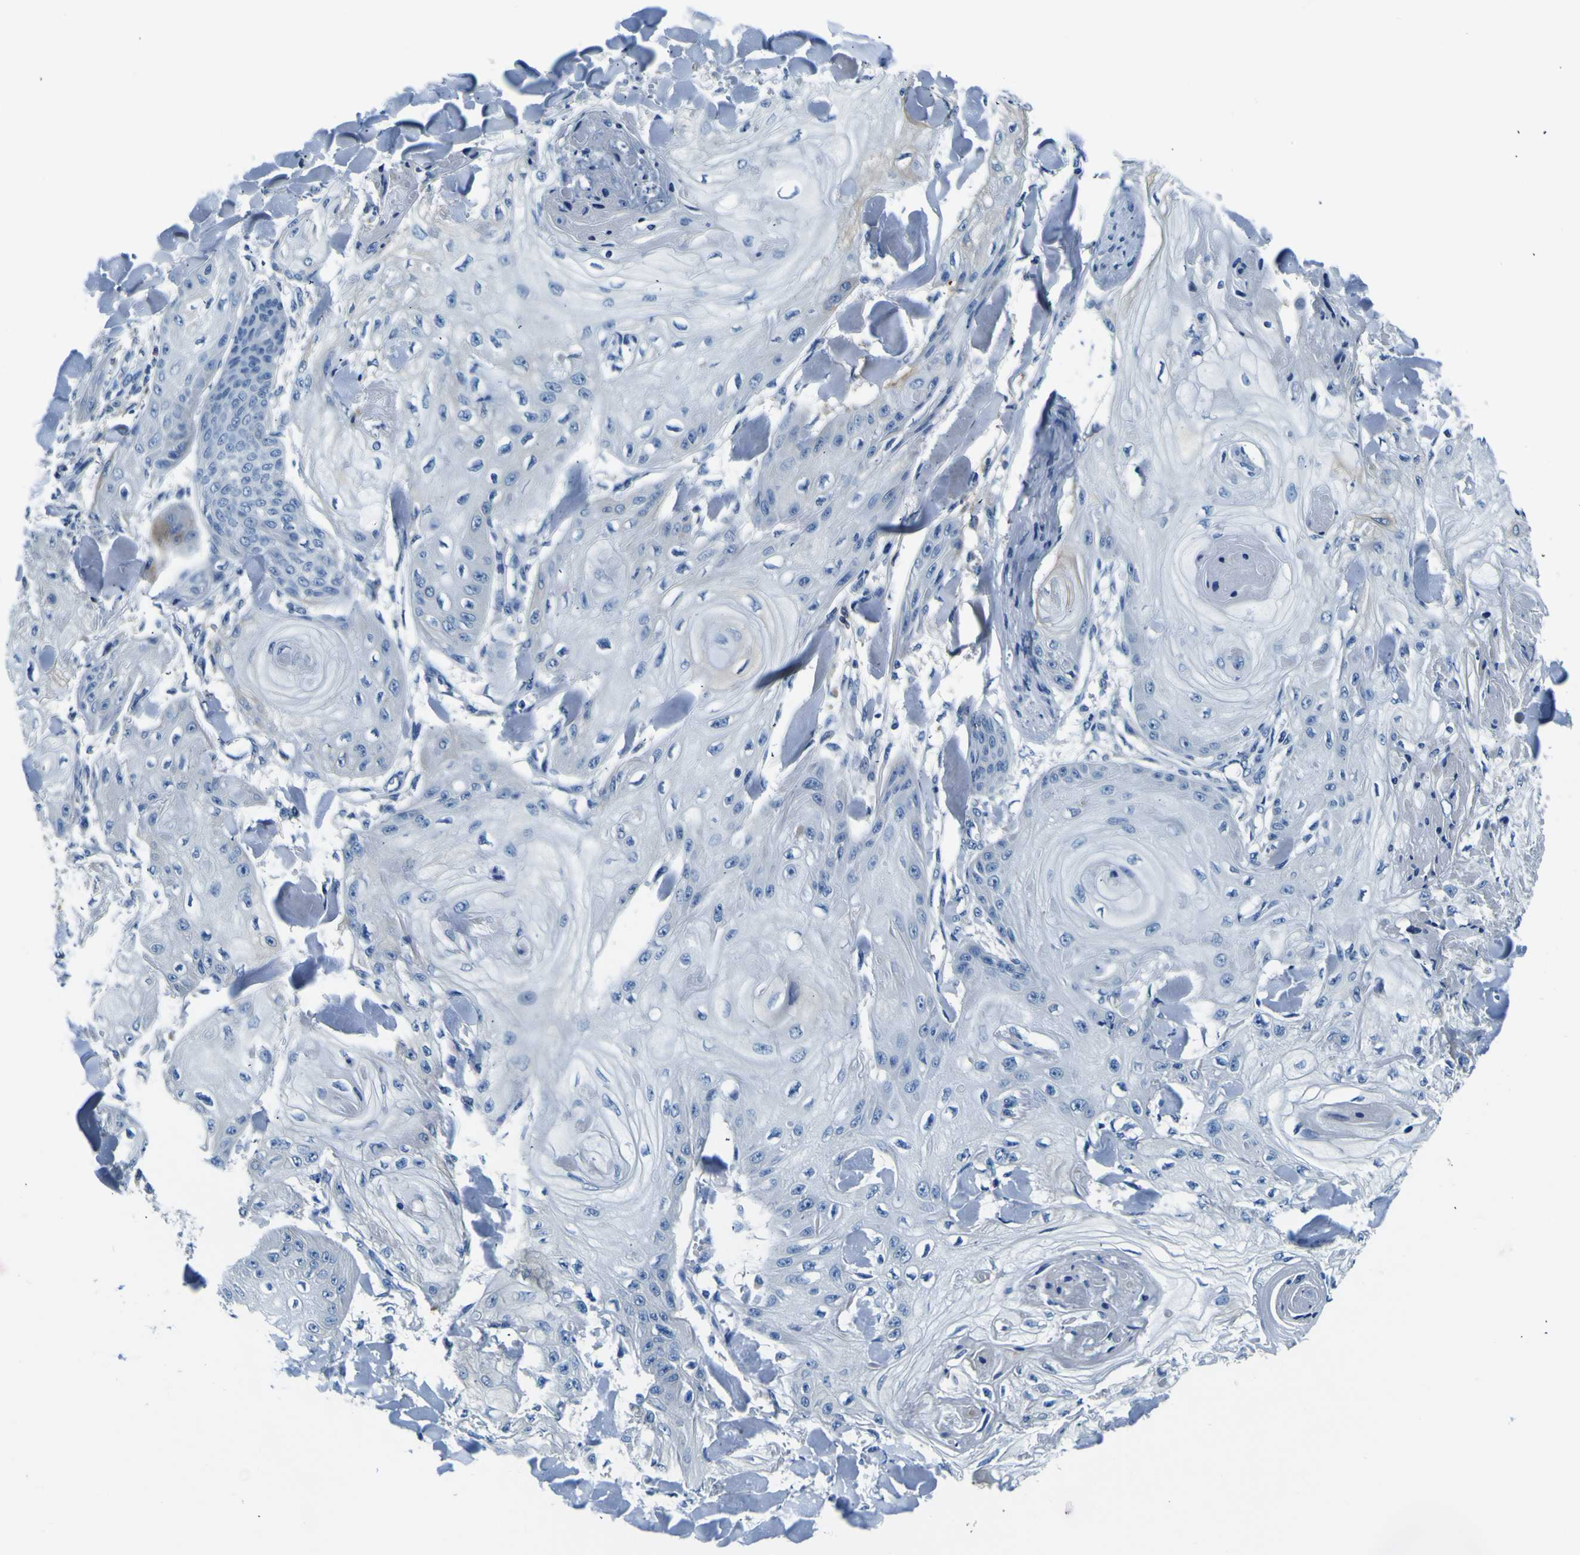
{"staining": {"intensity": "negative", "quantity": "none", "location": "none"}, "tissue": "skin cancer", "cell_type": "Tumor cells", "image_type": "cancer", "snomed": [{"axis": "morphology", "description": "Squamous cell carcinoma, NOS"}, {"axis": "topography", "description": "Skin"}], "caption": "Immunohistochemistry of skin squamous cell carcinoma exhibits no positivity in tumor cells. (Stains: DAB immunohistochemistry (IHC) with hematoxylin counter stain, Microscopy: brightfield microscopy at high magnification).", "gene": "ADGRA2", "patient": {"sex": "male", "age": 74}}